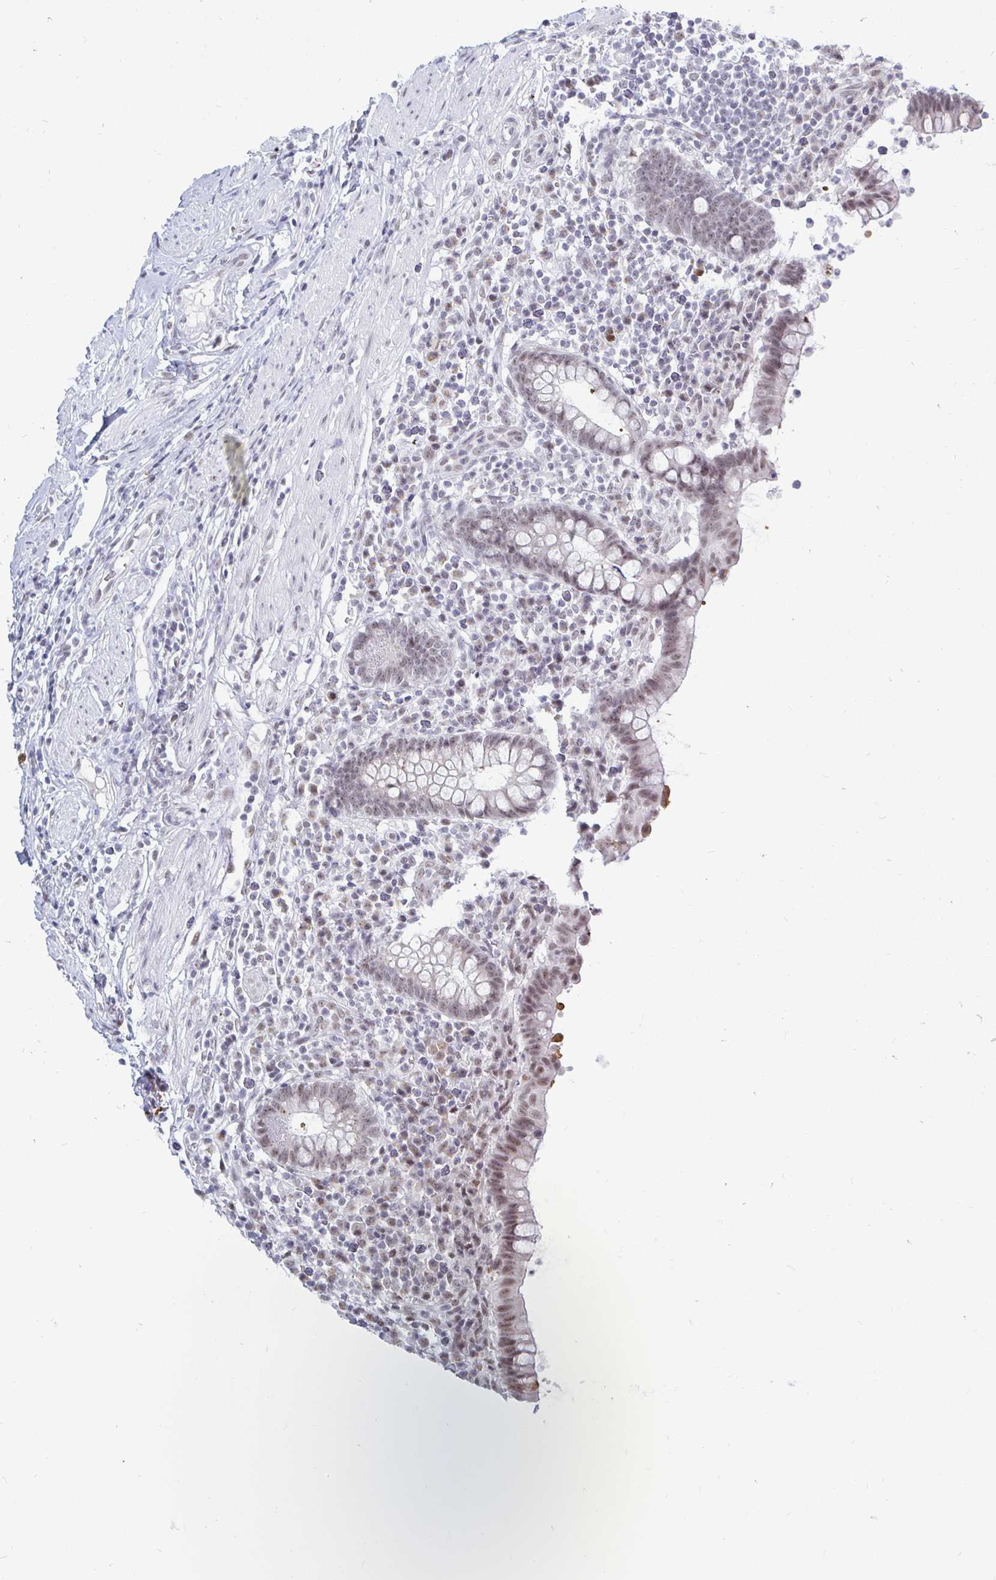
{"staining": {"intensity": "weak", "quantity": ">75%", "location": "nuclear"}, "tissue": "appendix", "cell_type": "Glandular cells", "image_type": "normal", "snomed": [{"axis": "morphology", "description": "Normal tissue, NOS"}, {"axis": "topography", "description": "Appendix"}], "caption": "Unremarkable appendix displays weak nuclear expression in approximately >75% of glandular cells, visualized by immunohistochemistry.", "gene": "TRIP12", "patient": {"sex": "female", "age": 56}}